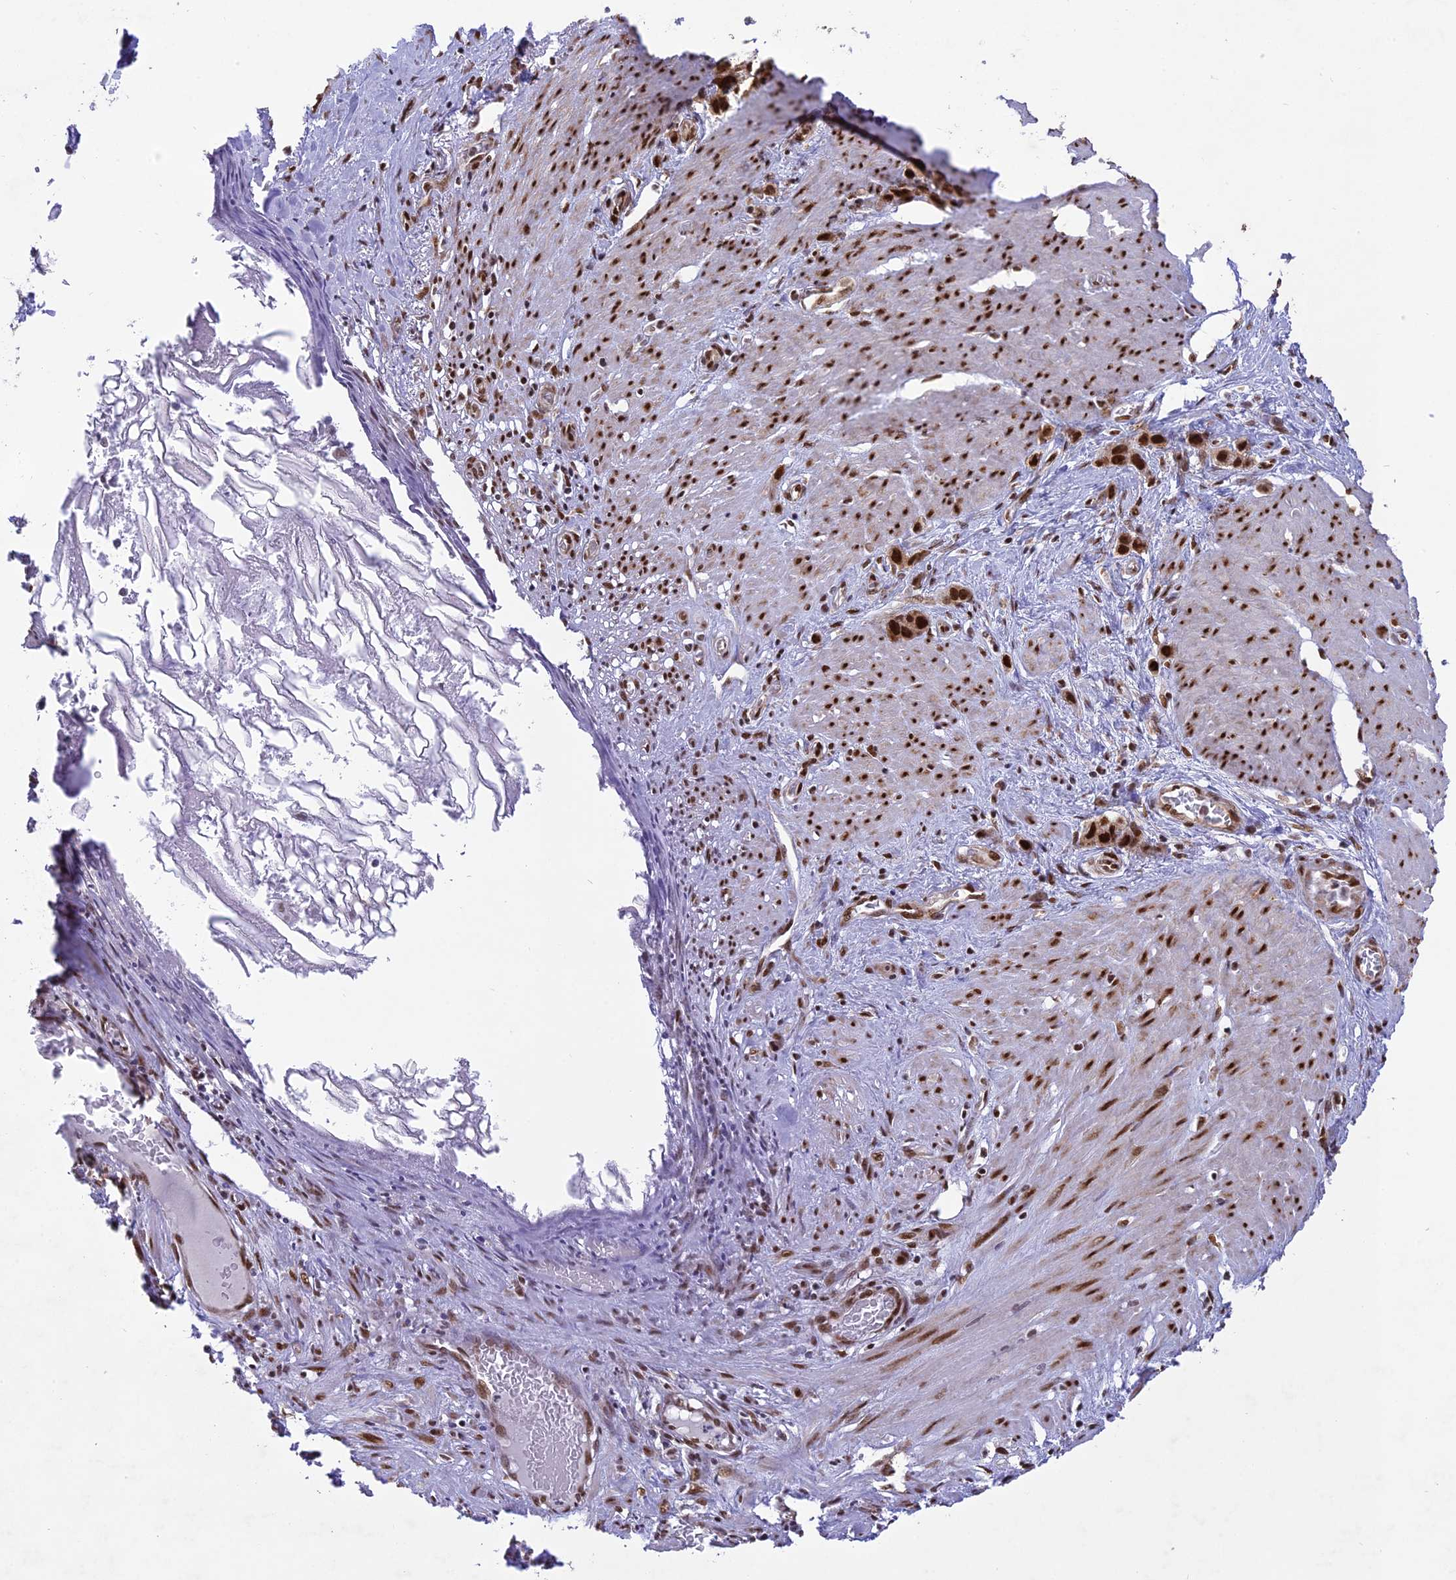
{"staining": {"intensity": "strong", "quantity": ">75%", "location": "nuclear"}, "tissue": "stomach cancer", "cell_type": "Tumor cells", "image_type": "cancer", "snomed": [{"axis": "morphology", "description": "Adenocarcinoma, NOS"}, {"axis": "morphology", "description": "Adenocarcinoma, High grade"}, {"axis": "topography", "description": "Stomach, upper"}, {"axis": "topography", "description": "Stomach, lower"}], "caption": "DAB (3,3'-diaminobenzidine) immunohistochemical staining of human stomach adenocarcinoma (high-grade) exhibits strong nuclear protein staining in approximately >75% of tumor cells. (IHC, brightfield microscopy, high magnification).", "gene": "DDX1", "patient": {"sex": "female", "age": 65}}